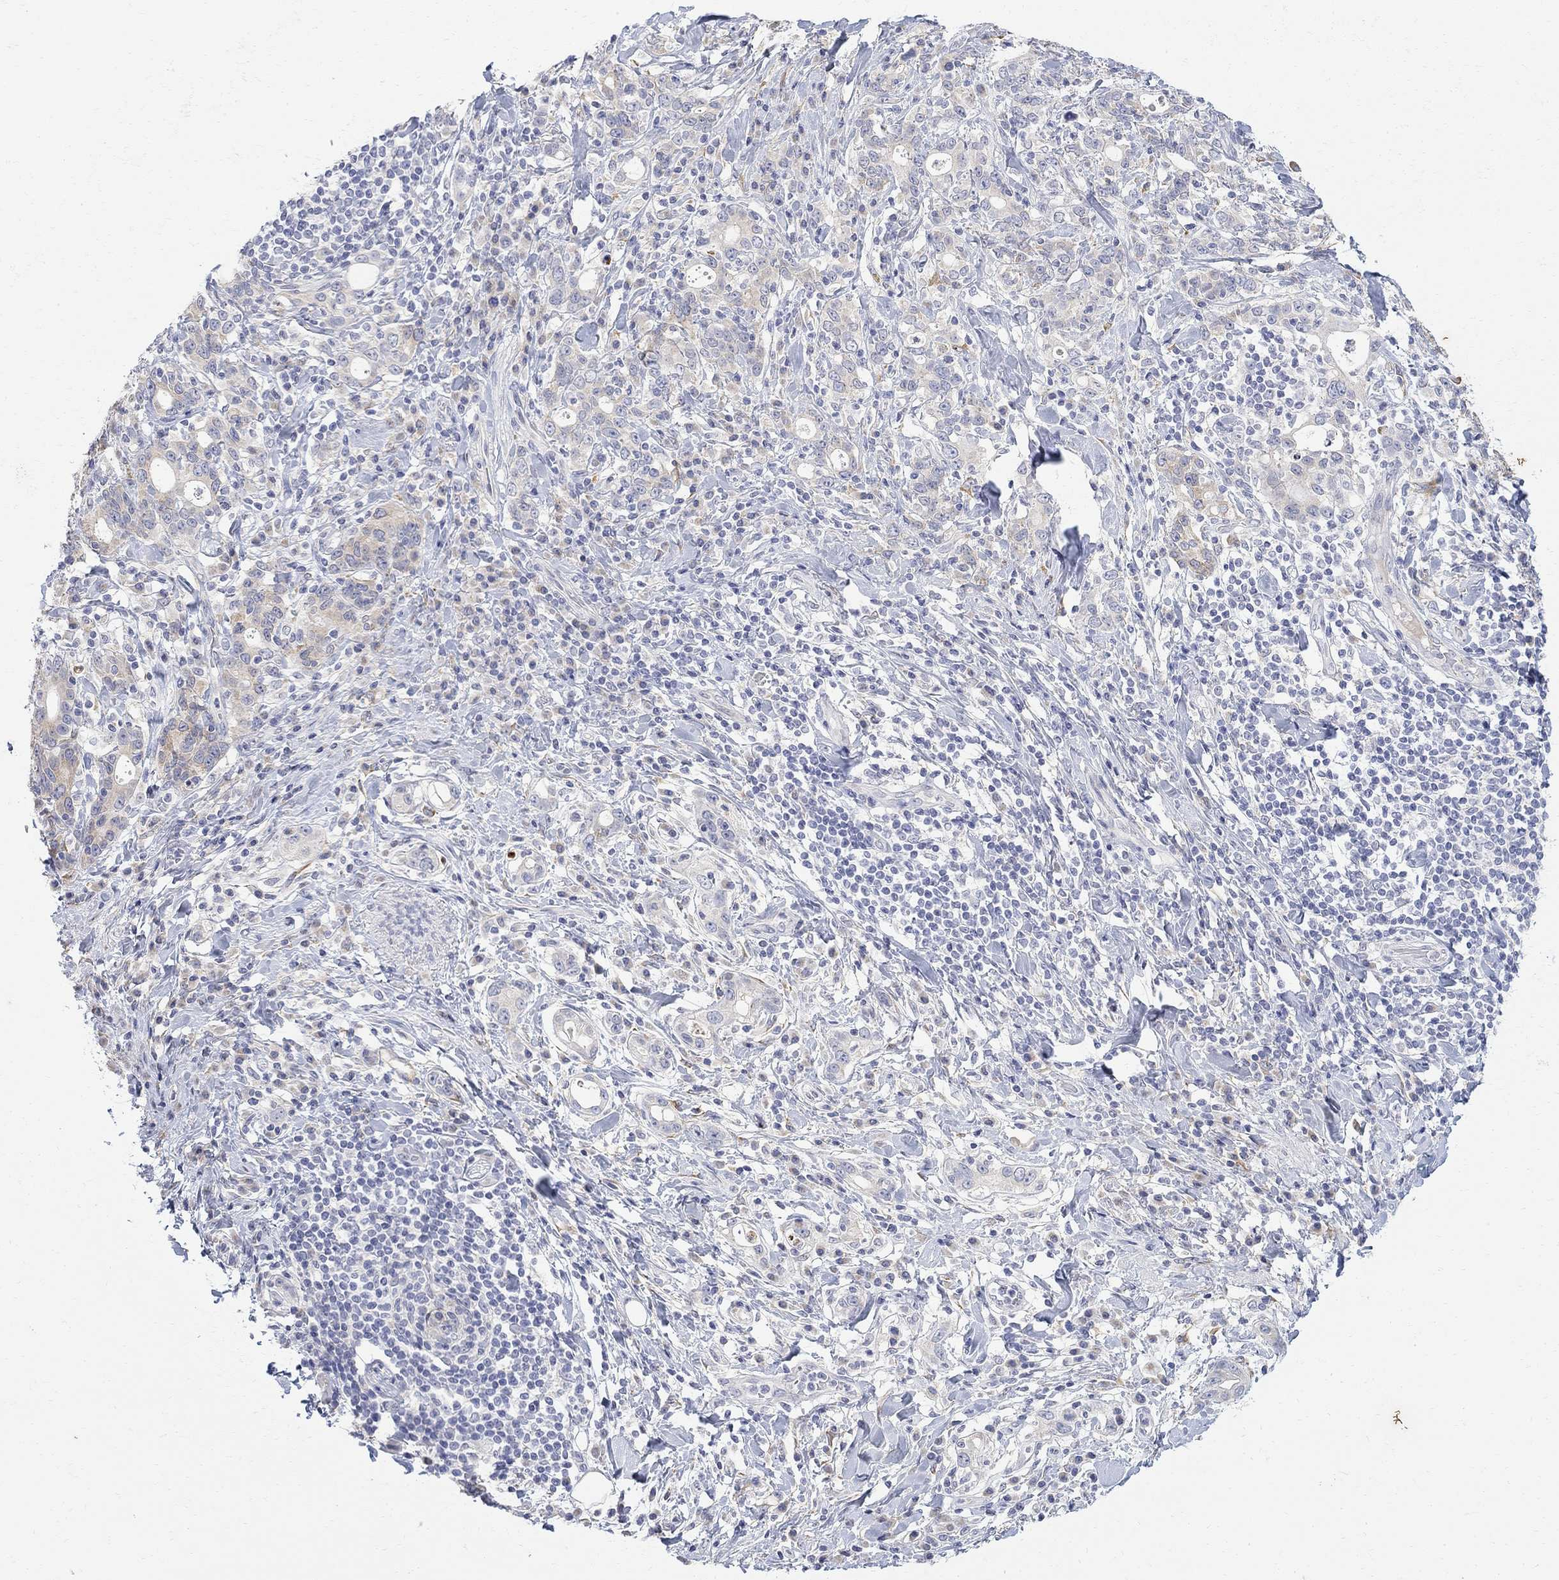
{"staining": {"intensity": "weak", "quantity": "25%-75%", "location": "cytoplasmic/membranous"}, "tissue": "stomach cancer", "cell_type": "Tumor cells", "image_type": "cancer", "snomed": [{"axis": "morphology", "description": "Adenocarcinoma, NOS"}, {"axis": "topography", "description": "Stomach"}], "caption": "Immunohistochemical staining of human adenocarcinoma (stomach) exhibits low levels of weak cytoplasmic/membranous expression in approximately 25%-75% of tumor cells.", "gene": "FNDC5", "patient": {"sex": "male", "age": 79}}